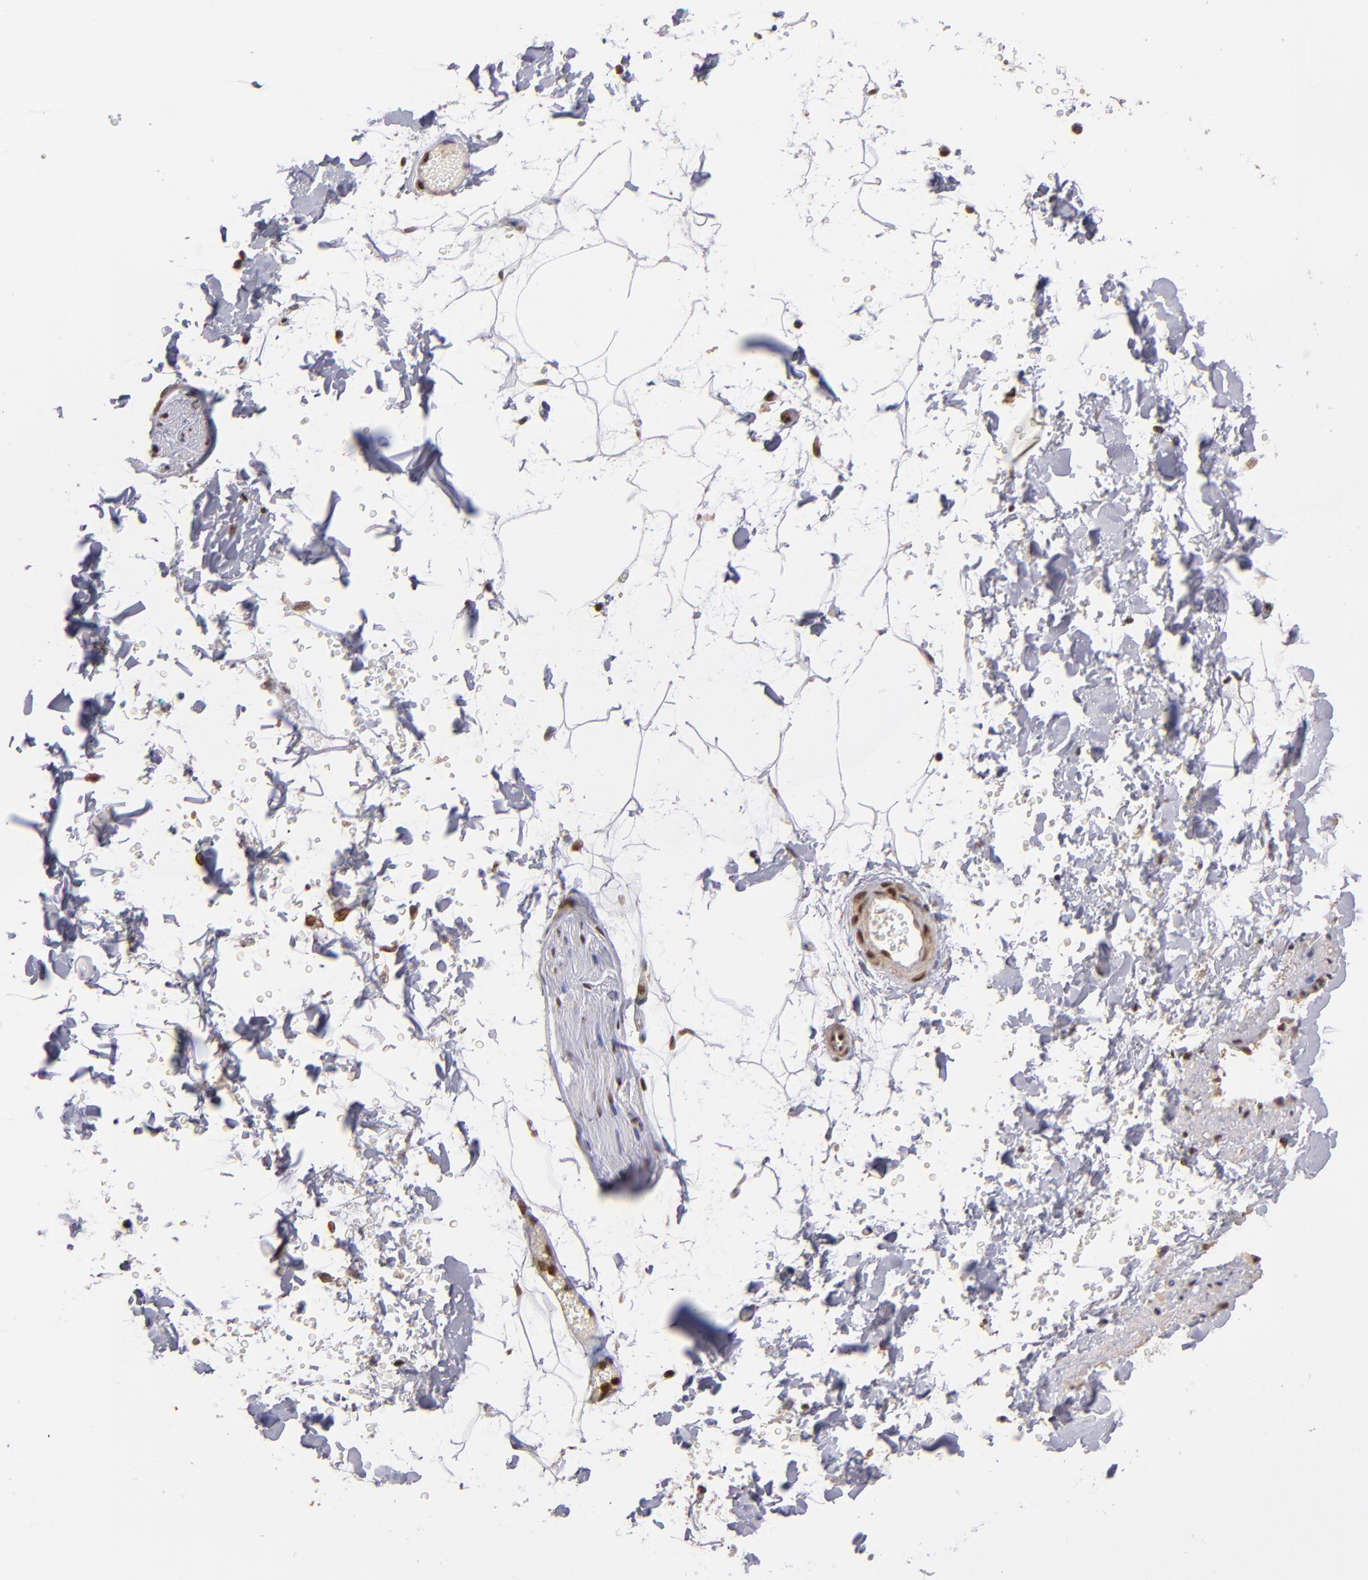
{"staining": {"intensity": "moderate", "quantity": ">75%", "location": "nuclear"}, "tissue": "adipose tissue", "cell_type": "Adipocytes", "image_type": "normal", "snomed": [{"axis": "morphology", "description": "Normal tissue, NOS"}, {"axis": "topography", "description": "Soft tissue"}], "caption": "IHC (DAB) staining of normal human adipose tissue shows moderate nuclear protein expression in about >75% of adipocytes.", "gene": "TERF2", "patient": {"sex": "male", "age": 72}}